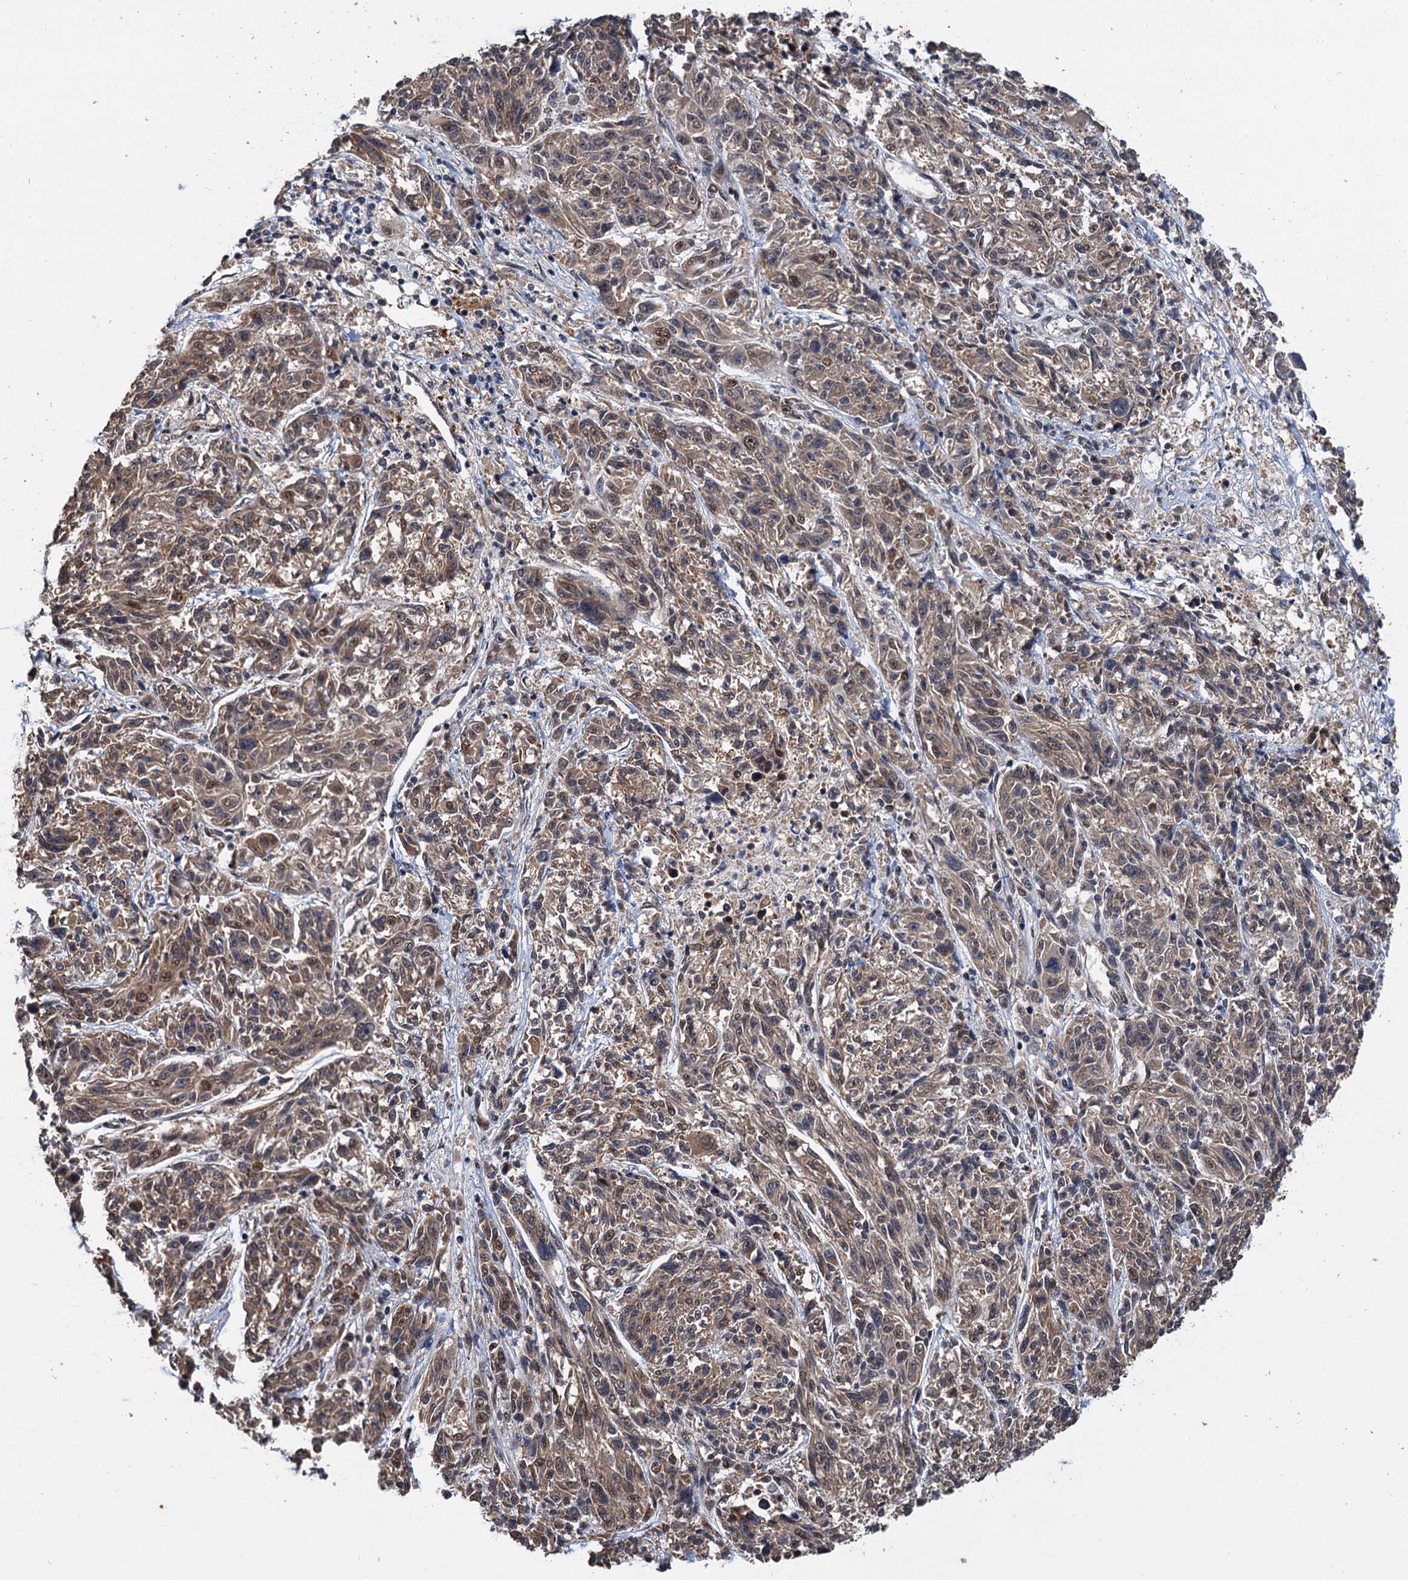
{"staining": {"intensity": "moderate", "quantity": ">75%", "location": "cytoplasmic/membranous,nuclear"}, "tissue": "melanoma", "cell_type": "Tumor cells", "image_type": "cancer", "snomed": [{"axis": "morphology", "description": "Malignant melanoma, NOS"}, {"axis": "topography", "description": "Skin"}], "caption": "There is medium levels of moderate cytoplasmic/membranous and nuclear staining in tumor cells of melanoma, as demonstrated by immunohistochemical staining (brown color).", "gene": "NAA16", "patient": {"sex": "male", "age": 53}}